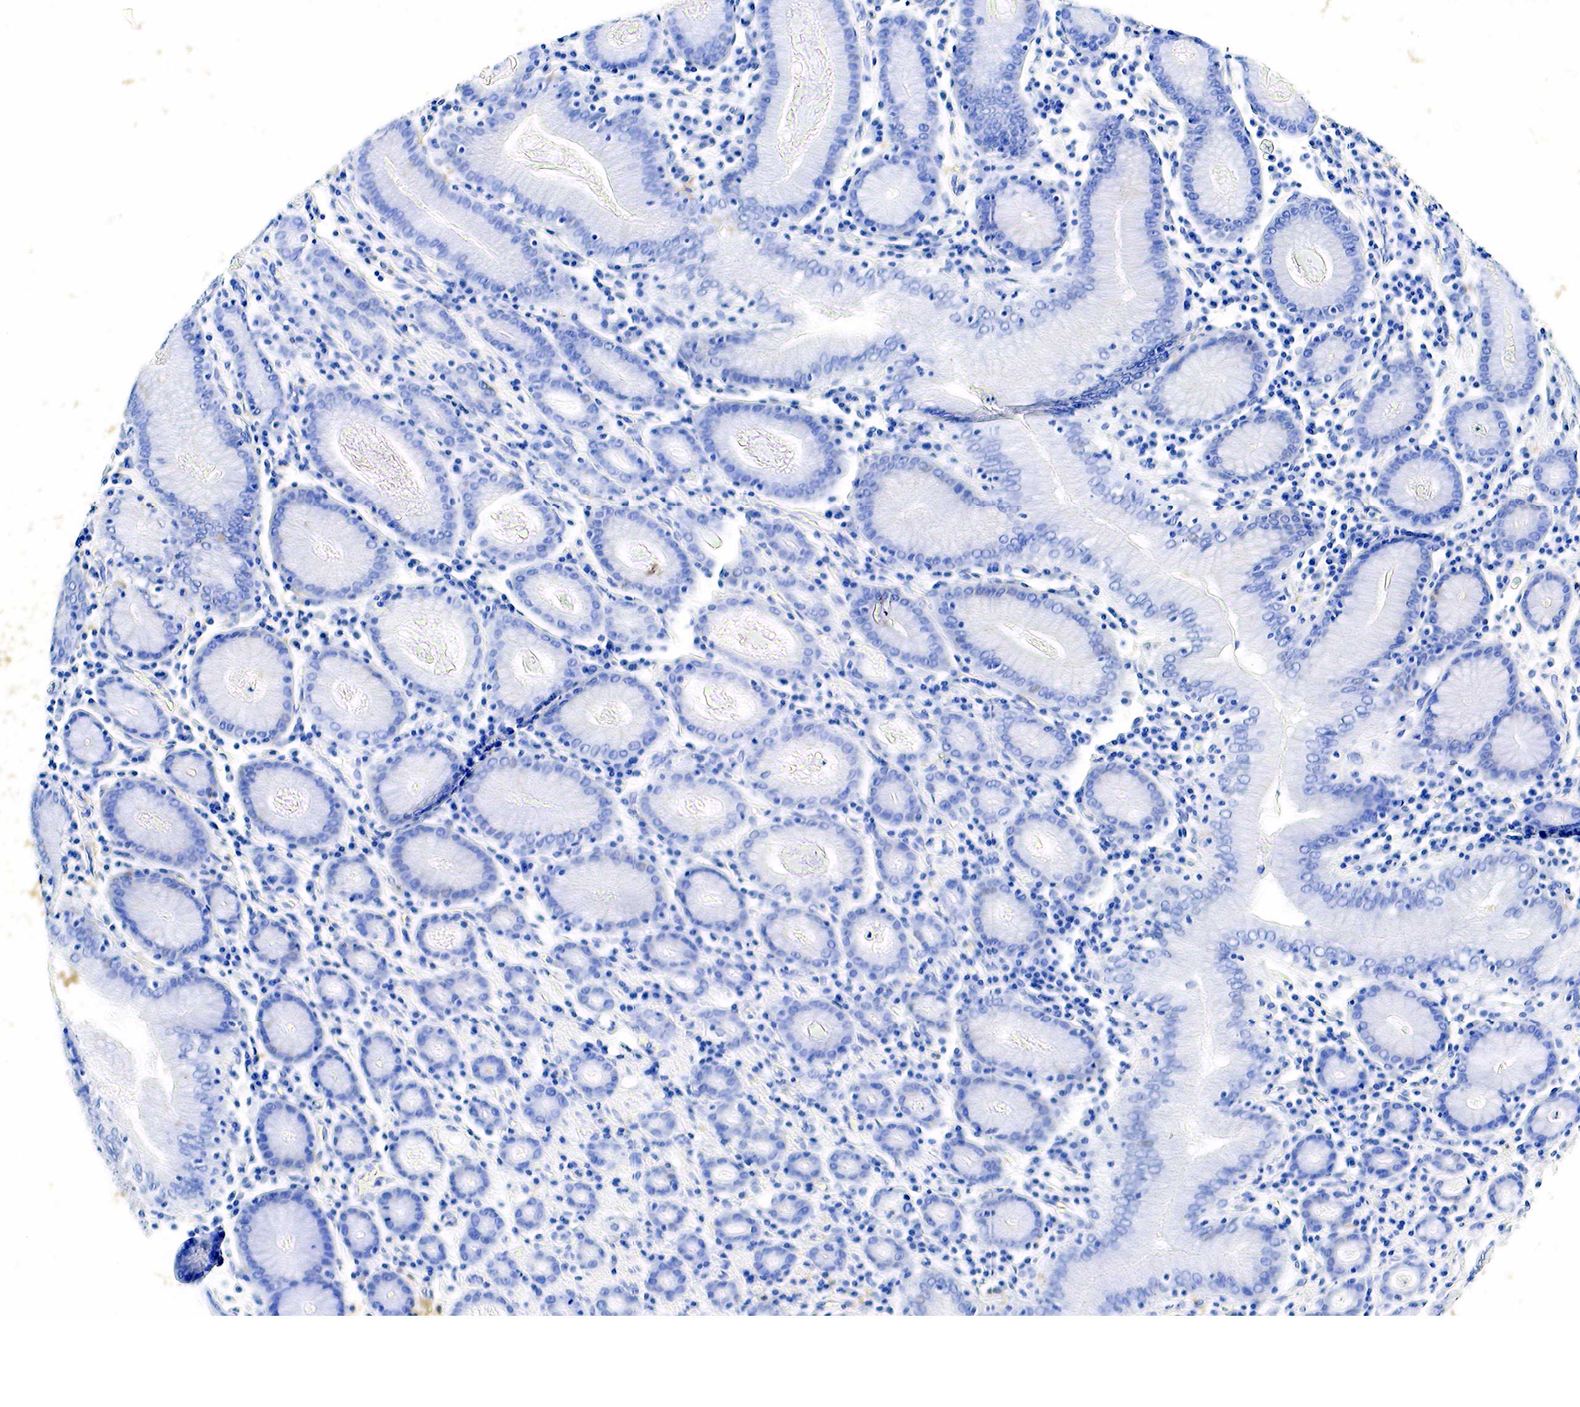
{"staining": {"intensity": "negative", "quantity": "none", "location": "none"}, "tissue": "stomach cancer", "cell_type": "Tumor cells", "image_type": "cancer", "snomed": [{"axis": "morphology", "description": "Adenocarcinoma, NOS"}, {"axis": "topography", "description": "Stomach, lower"}], "caption": "The immunohistochemistry micrograph has no significant positivity in tumor cells of stomach cancer tissue.", "gene": "GCG", "patient": {"sex": "male", "age": 88}}